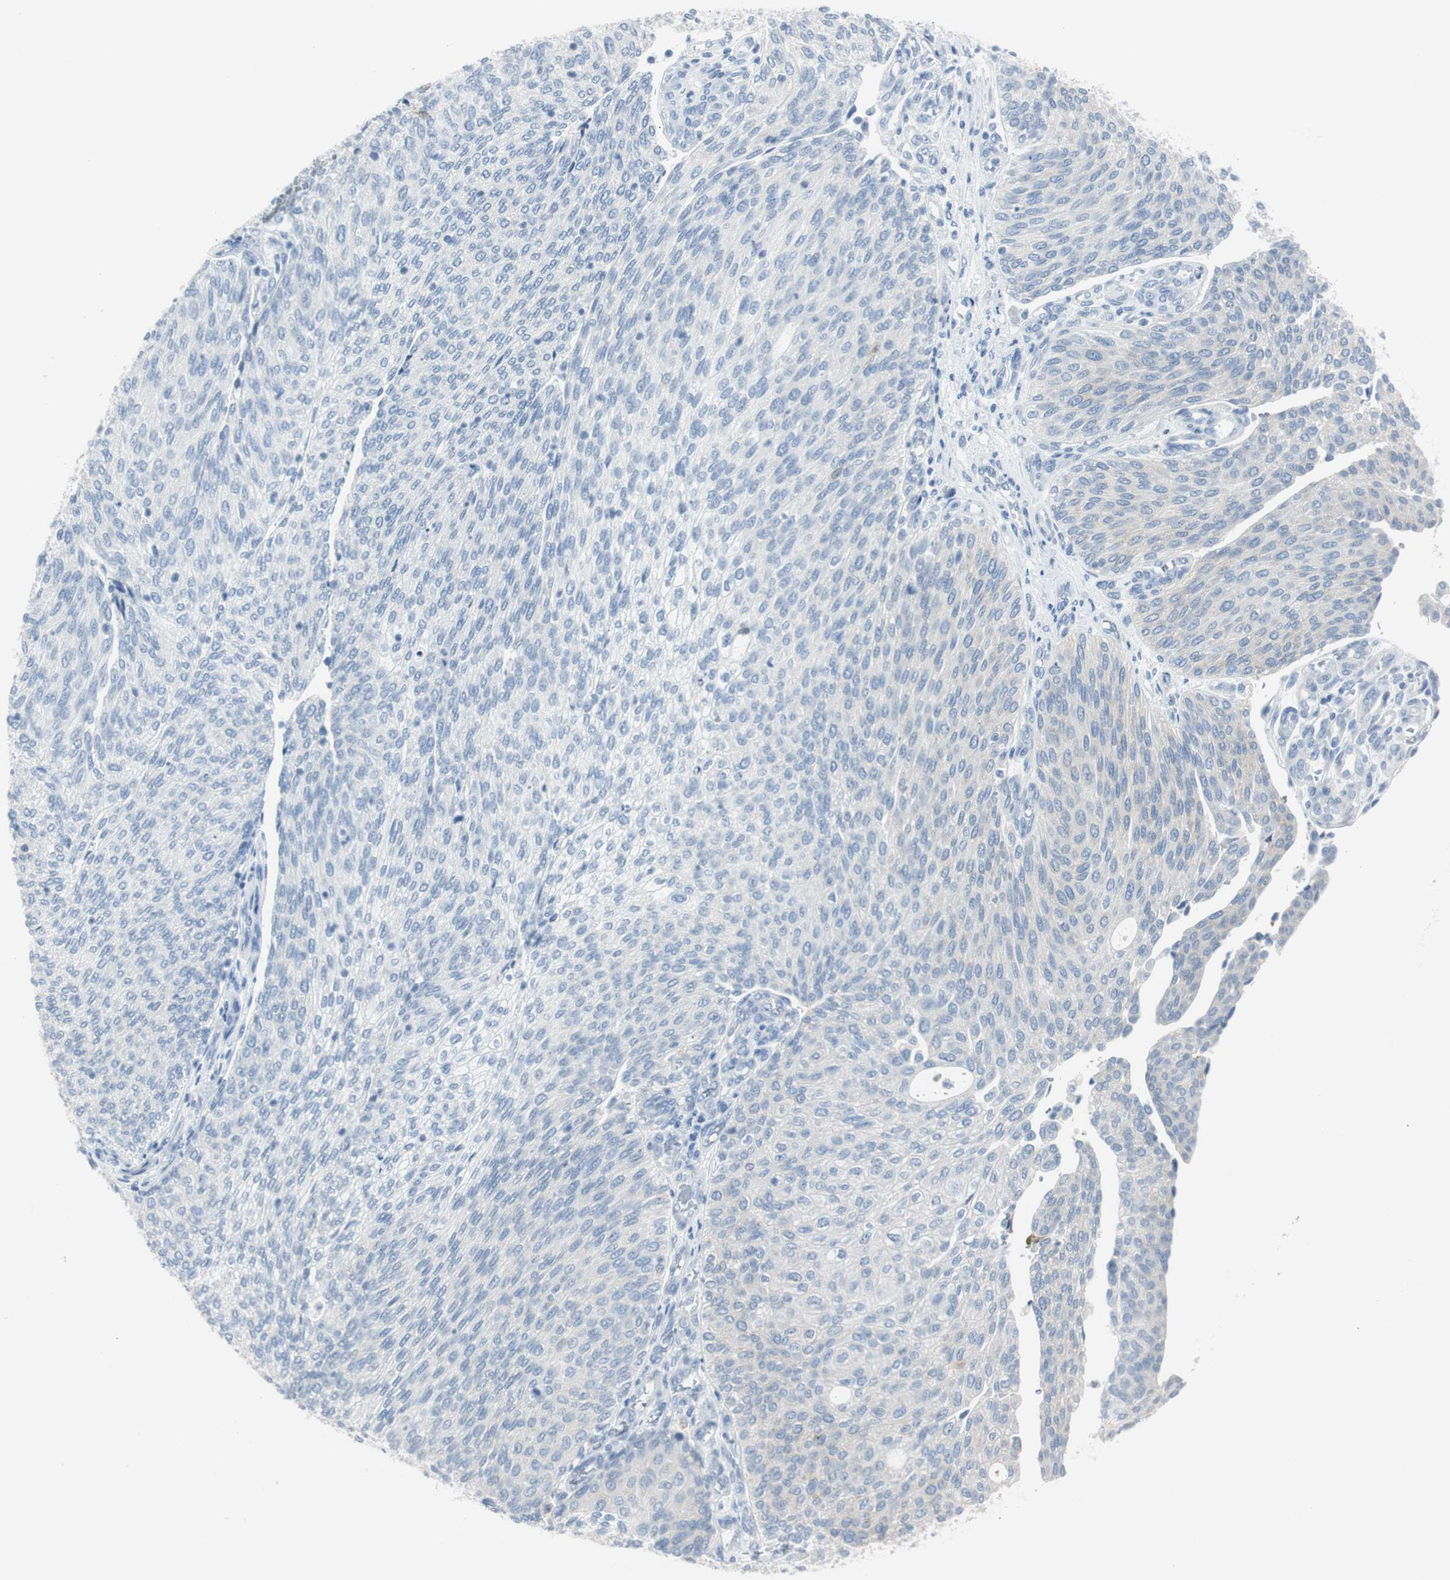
{"staining": {"intensity": "negative", "quantity": "none", "location": "none"}, "tissue": "urothelial cancer", "cell_type": "Tumor cells", "image_type": "cancer", "snomed": [{"axis": "morphology", "description": "Urothelial carcinoma, Low grade"}, {"axis": "topography", "description": "Urinary bladder"}], "caption": "This micrograph is of low-grade urothelial carcinoma stained with IHC to label a protein in brown with the nuclei are counter-stained blue. There is no staining in tumor cells.", "gene": "S100A7", "patient": {"sex": "female", "age": 79}}